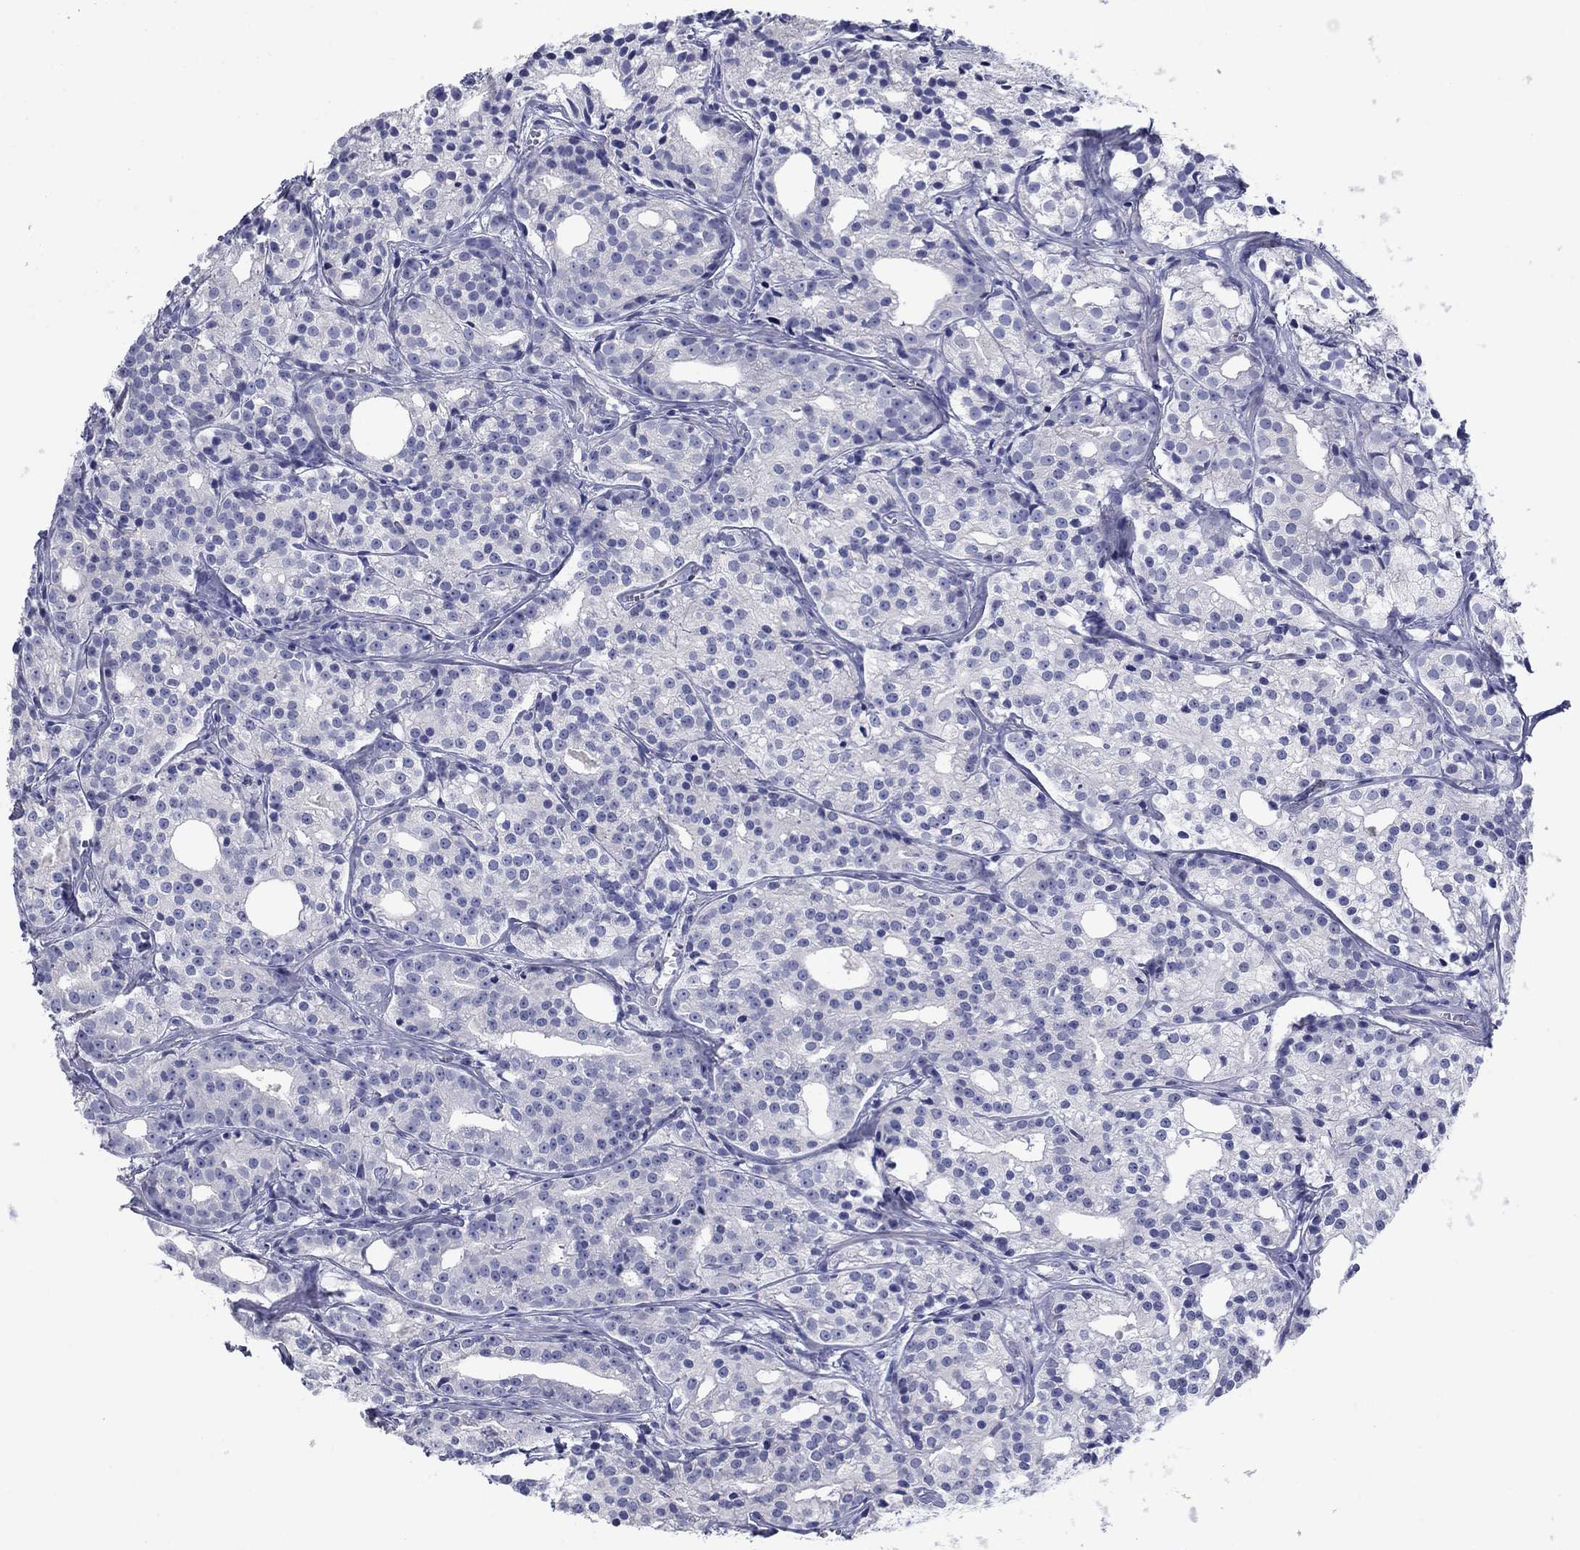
{"staining": {"intensity": "negative", "quantity": "none", "location": "none"}, "tissue": "prostate cancer", "cell_type": "Tumor cells", "image_type": "cancer", "snomed": [{"axis": "morphology", "description": "Adenocarcinoma, Medium grade"}, {"axis": "topography", "description": "Prostate"}], "caption": "The histopathology image exhibits no staining of tumor cells in prostate medium-grade adenocarcinoma.", "gene": "PRKCG", "patient": {"sex": "male", "age": 74}}